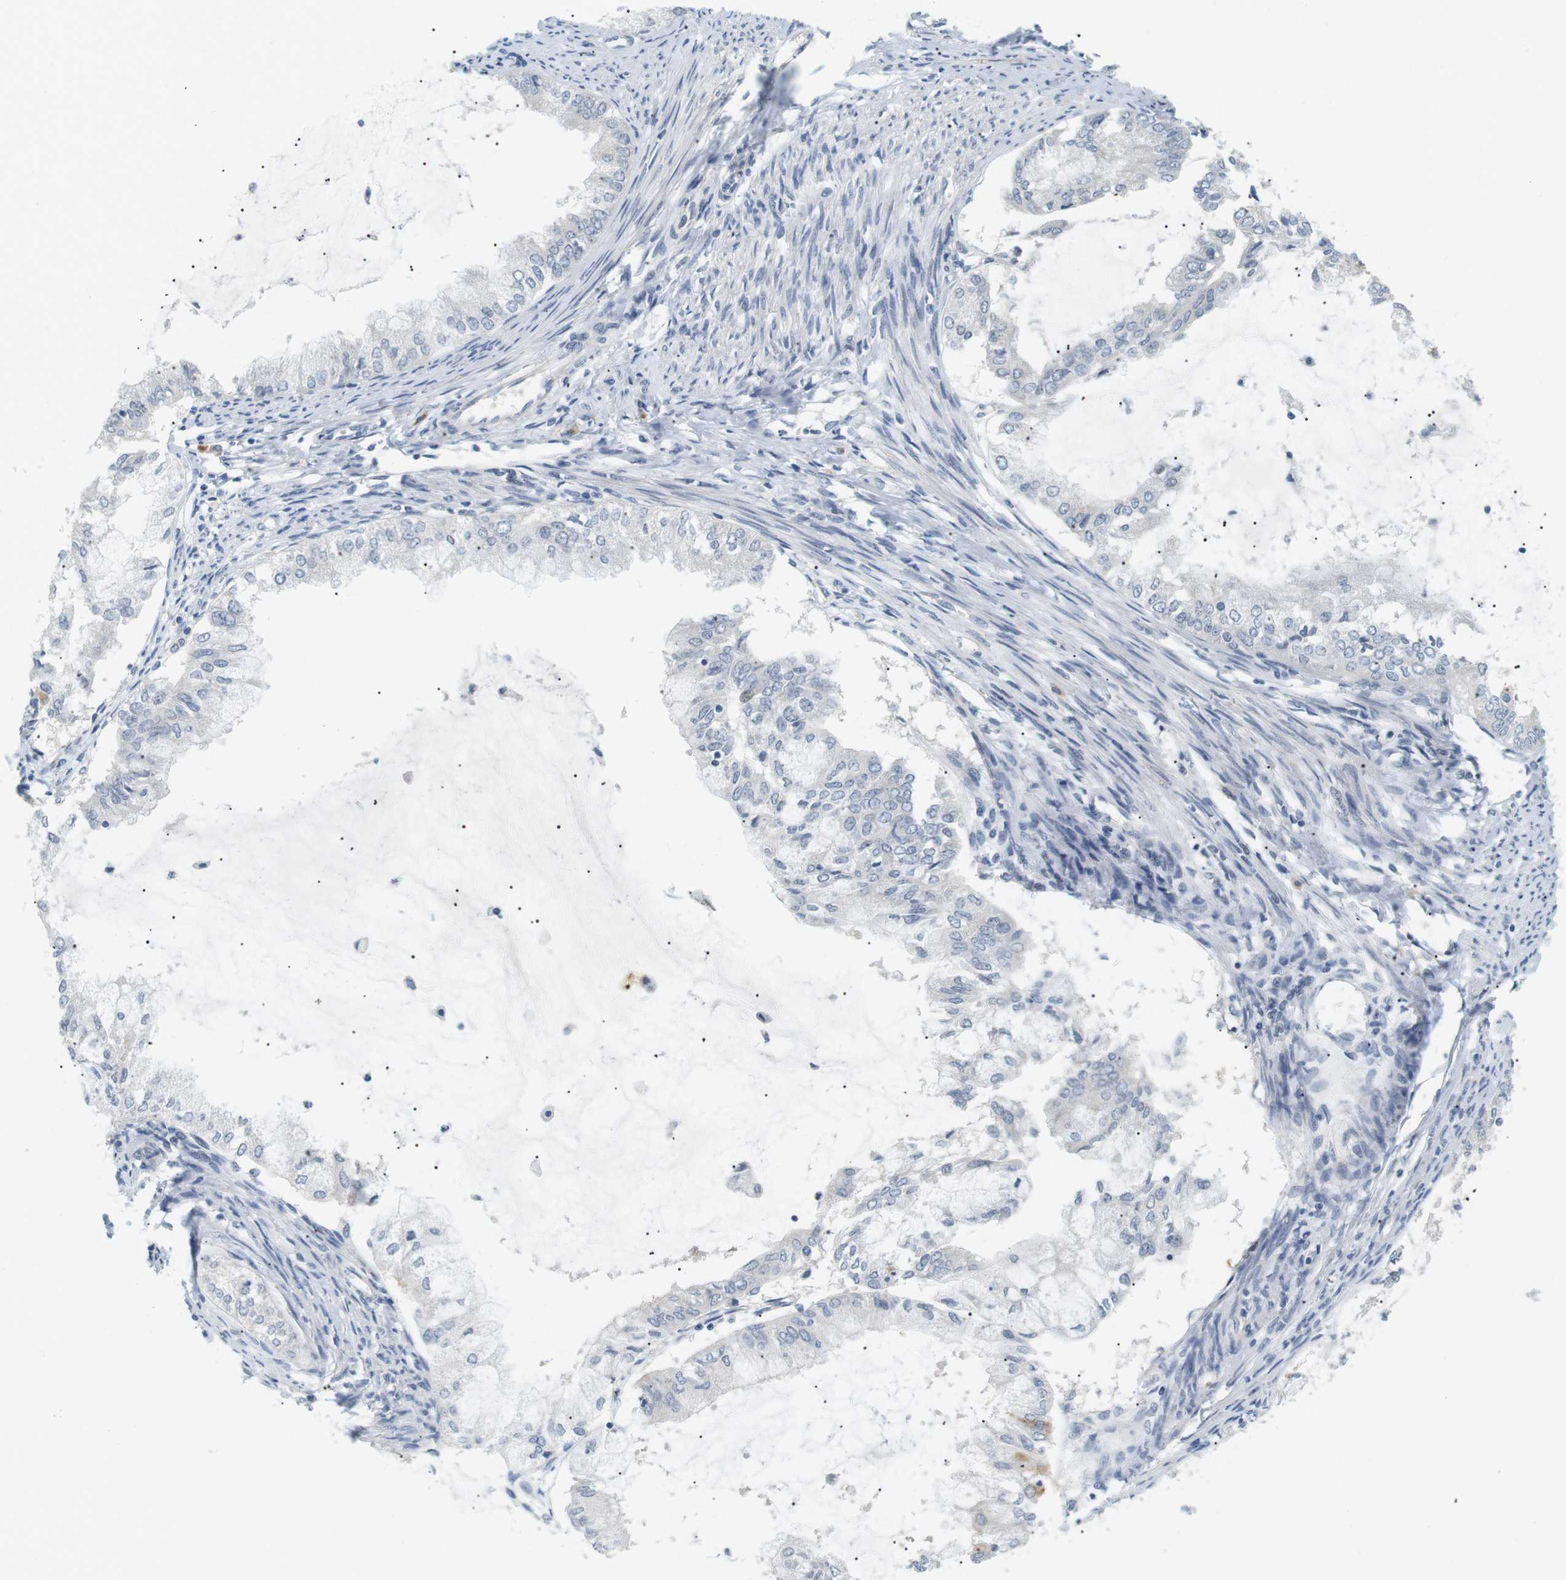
{"staining": {"intensity": "negative", "quantity": "none", "location": "none"}, "tissue": "endometrial cancer", "cell_type": "Tumor cells", "image_type": "cancer", "snomed": [{"axis": "morphology", "description": "Adenocarcinoma, NOS"}, {"axis": "topography", "description": "Endometrium"}], "caption": "The image exhibits no staining of tumor cells in endometrial adenocarcinoma.", "gene": "EVA1C", "patient": {"sex": "female", "age": 86}}